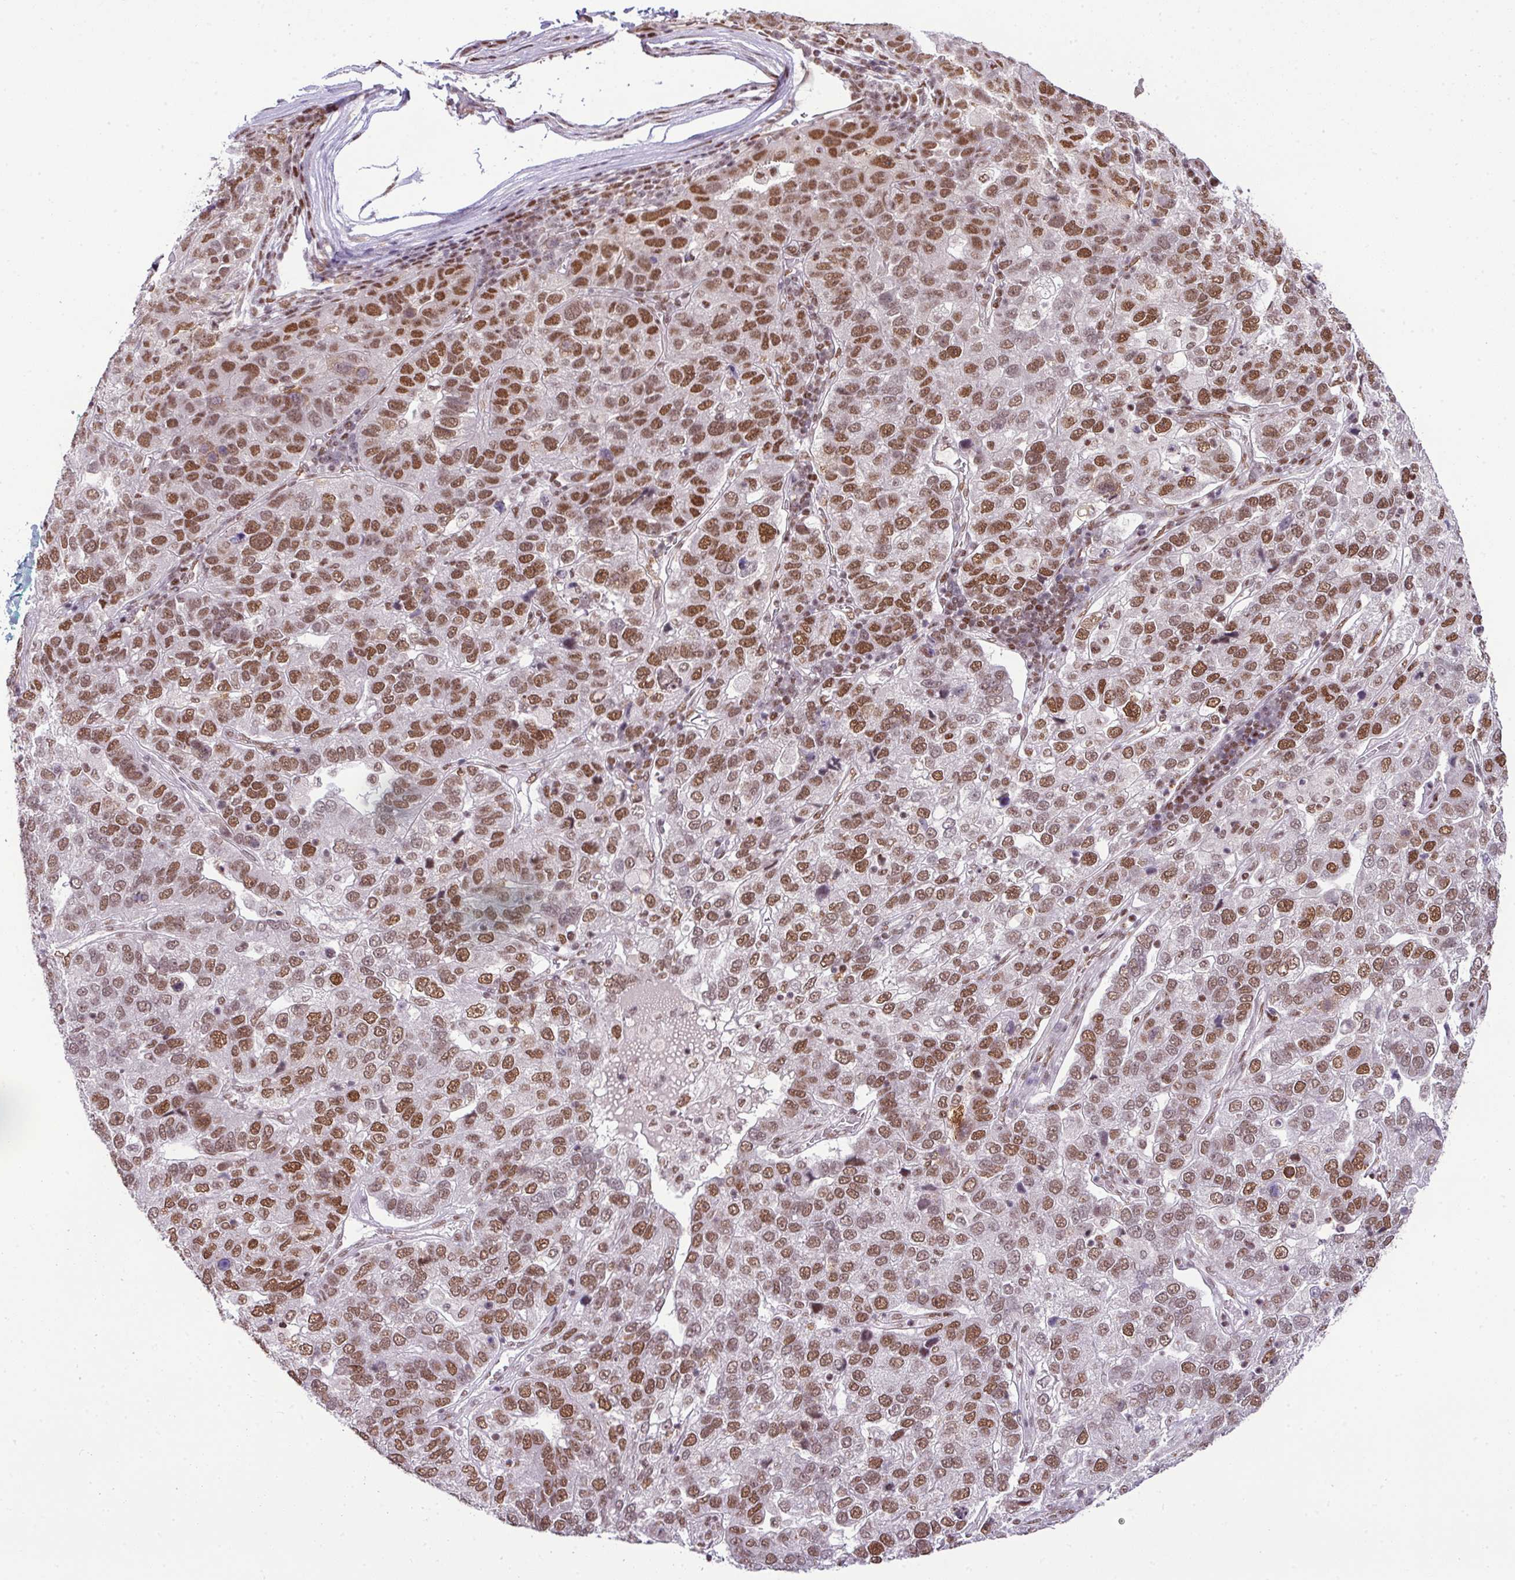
{"staining": {"intensity": "moderate", "quantity": ">75%", "location": "nuclear"}, "tissue": "pancreatic cancer", "cell_type": "Tumor cells", "image_type": "cancer", "snomed": [{"axis": "morphology", "description": "Adenocarcinoma, NOS"}, {"axis": "topography", "description": "Pancreas"}], "caption": "Immunohistochemical staining of human pancreatic cancer demonstrates medium levels of moderate nuclear protein positivity in about >75% of tumor cells.", "gene": "PGAP4", "patient": {"sex": "female", "age": 61}}